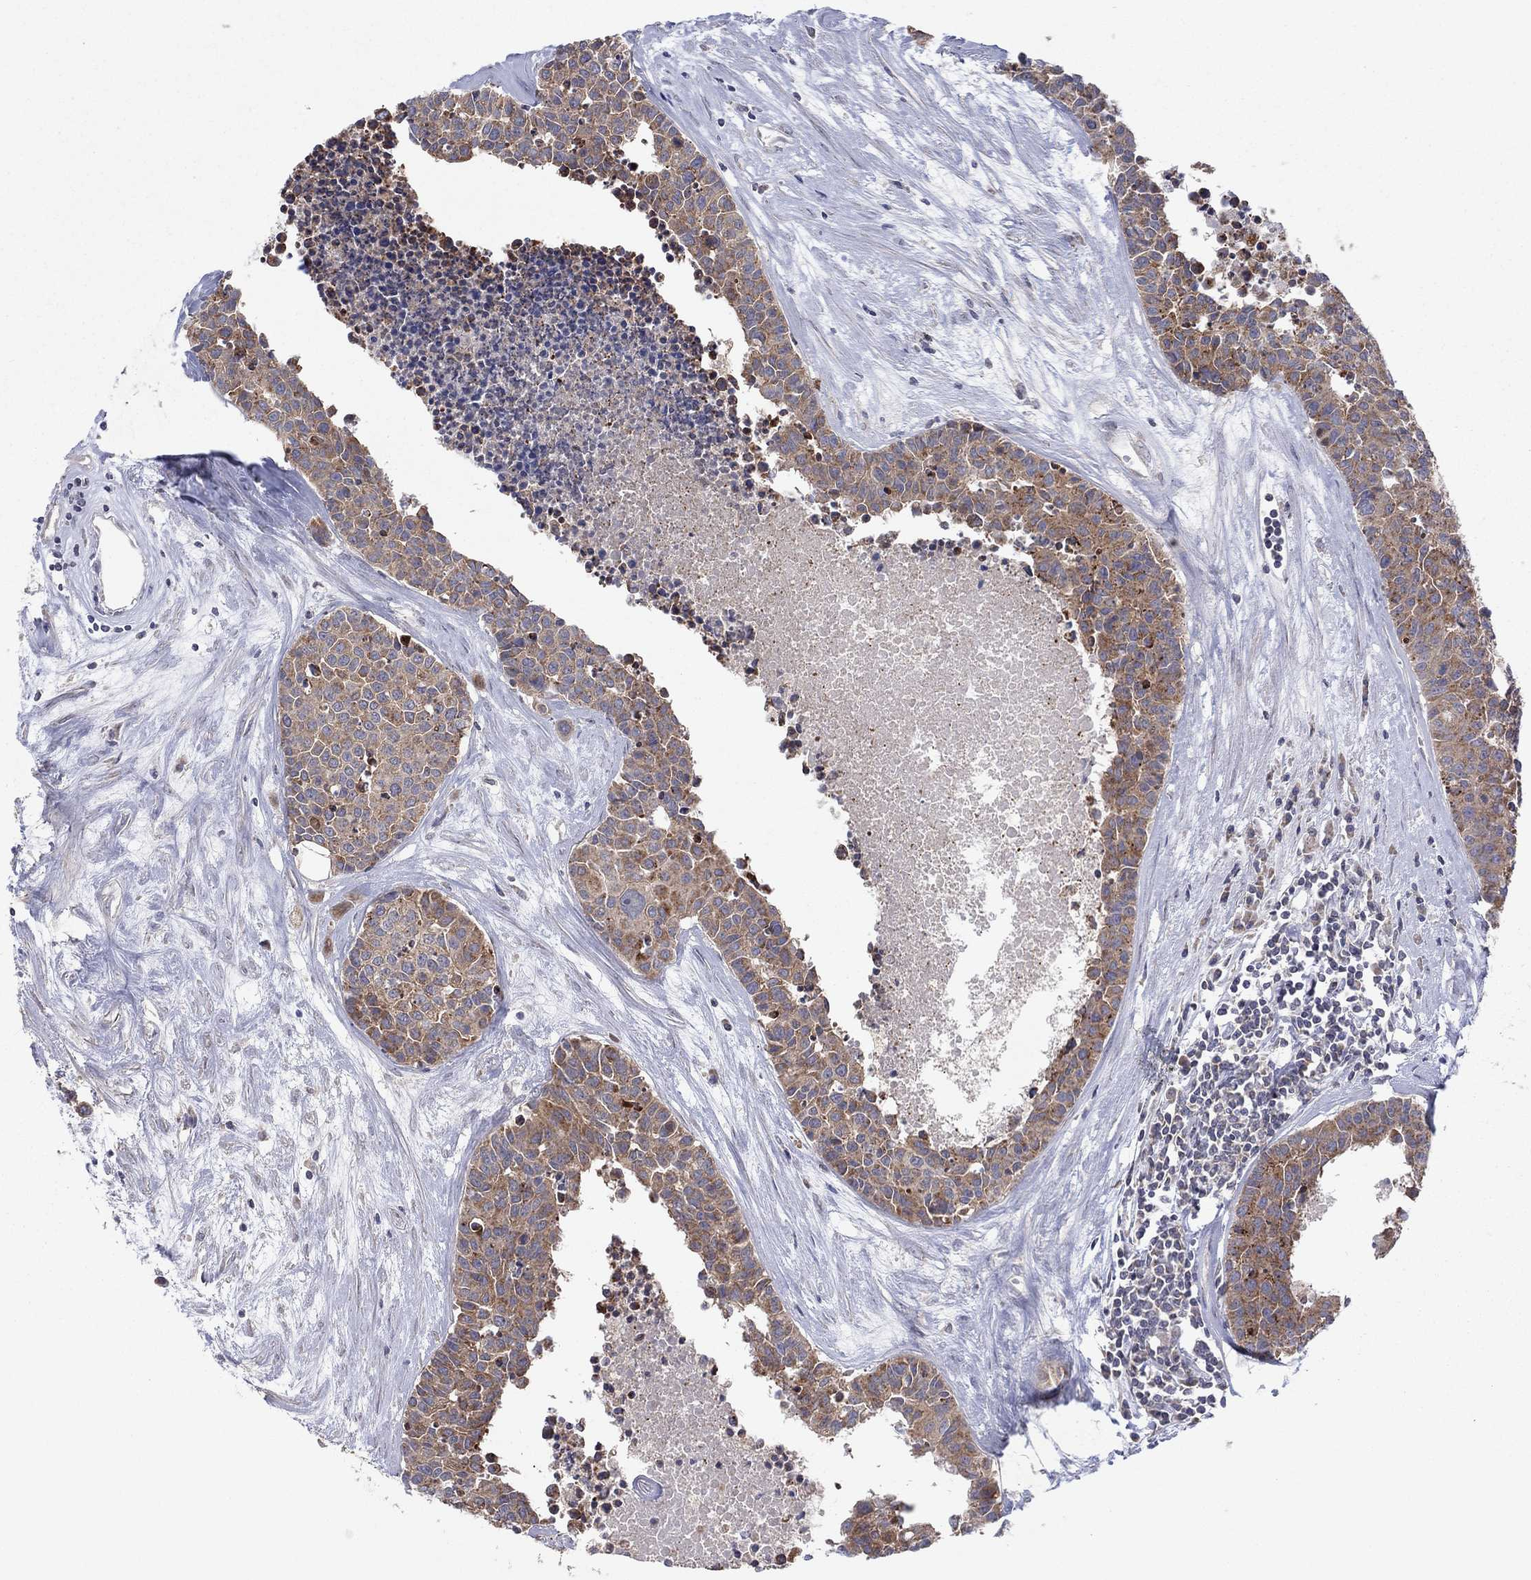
{"staining": {"intensity": "moderate", "quantity": ">75%", "location": "cytoplasmic/membranous"}, "tissue": "carcinoid", "cell_type": "Tumor cells", "image_type": "cancer", "snomed": [{"axis": "morphology", "description": "Carcinoid, malignant, NOS"}, {"axis": "topography", "description": "Colon"}], "caption": "A histopathology image showing moderate cytoplasmic/membranous positivity in approximately >75% of tumor cells in malignant carcinoid, as visualized by brown immunohistochemical staining.", "gene": "CRACDL", "patient": {"sex": "male", "age": 81}}